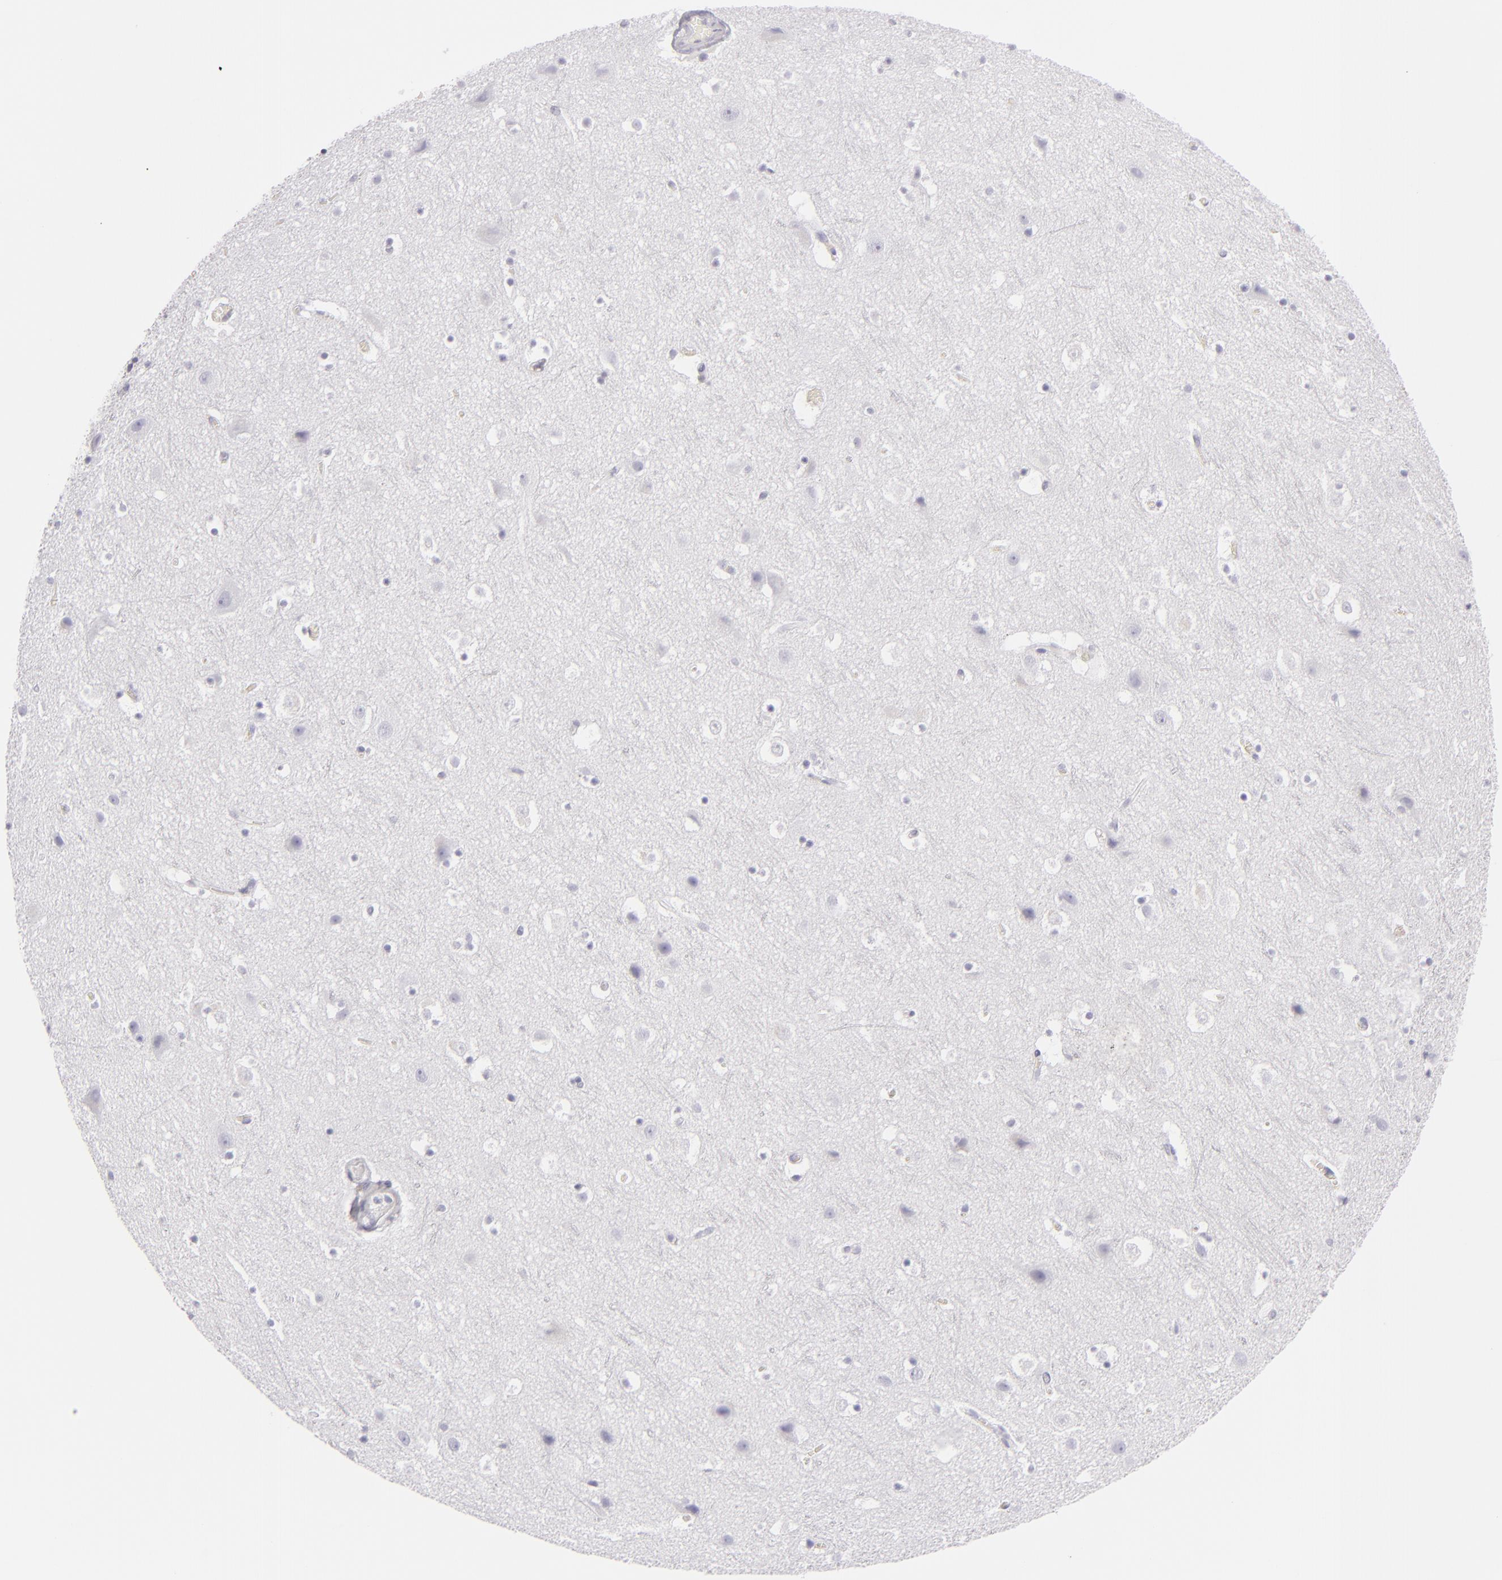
{"staining": {"intensity": "negative", "quantity": "none", "location": "none"}, "tissue": "cerebral cortex", "cell_type": "Endothelial cells", "image_type": "normal", "snomed": [{"axis": "morphology", "description": "Normal tissue, NOS"}, {"axis": "topography", "description": "Cerebral cortex"}], "caption": "IHC micrograph of normal cerebral cortex stained for a protein (brown), which exhibits no staining in endothelial cells.", "gene": "FLG", "patient": {"sex": "male", "age": 45}}